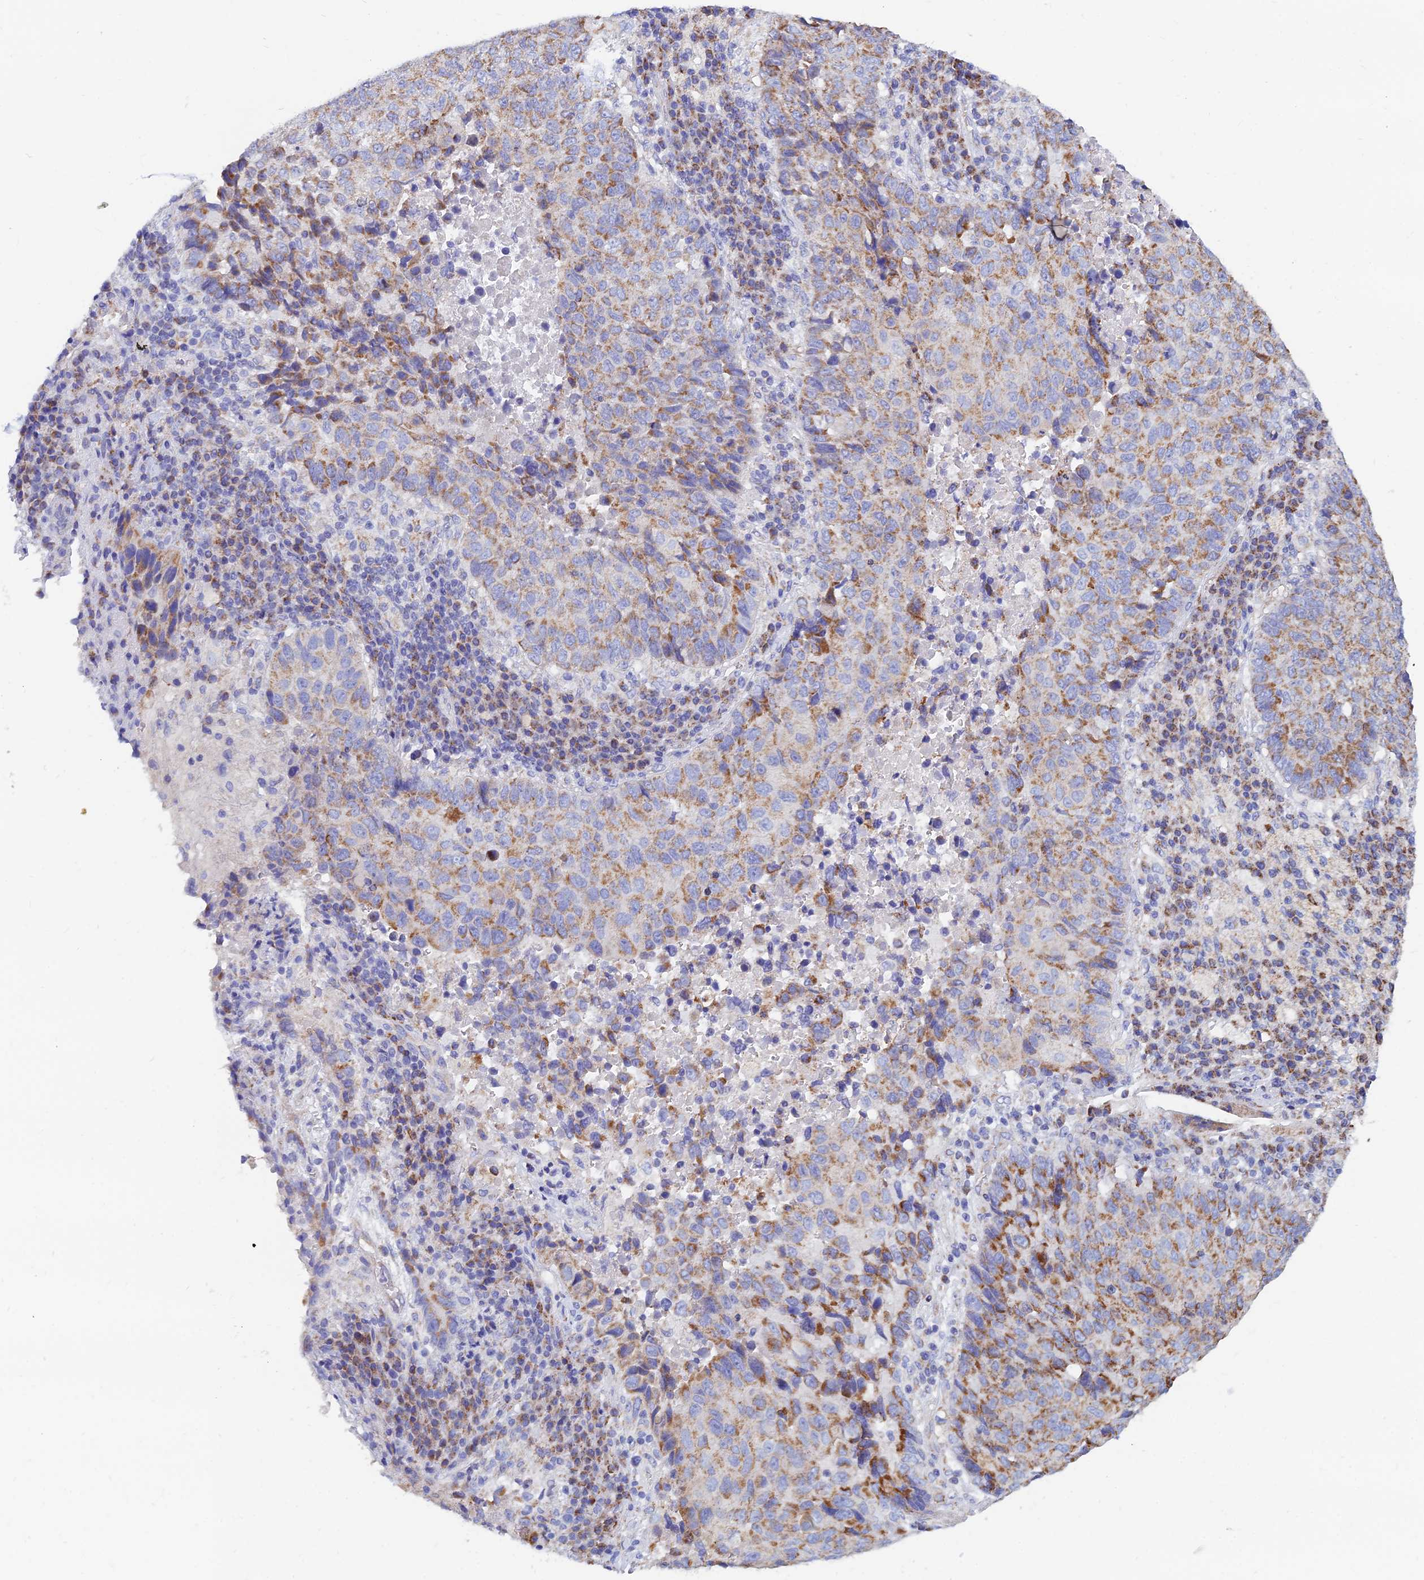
{"staining": {"intensity": "moderate", "quantity": ">75%", "location": "cytoplasmic/membranous"}, "tissue": "lung cancer", "cell_type": "Tumor cells", "image_type": "cancer", "snomed": [{"axis": "morphology", "description": "Squamous cell carcinoma, NOS"}, {"axis": "topography", "description": "Lung"}], "caption": "IHC (DAB (3,3'-diaminobenzidine)) staining of lung cancer (squamous cell carcinoma) demonstrates moderate cytoplasmic/membranous protein positivity in approximately >75% of tumor cells.", "gene": "MGST1", "patient": {"sex": "male", "age": 73}}